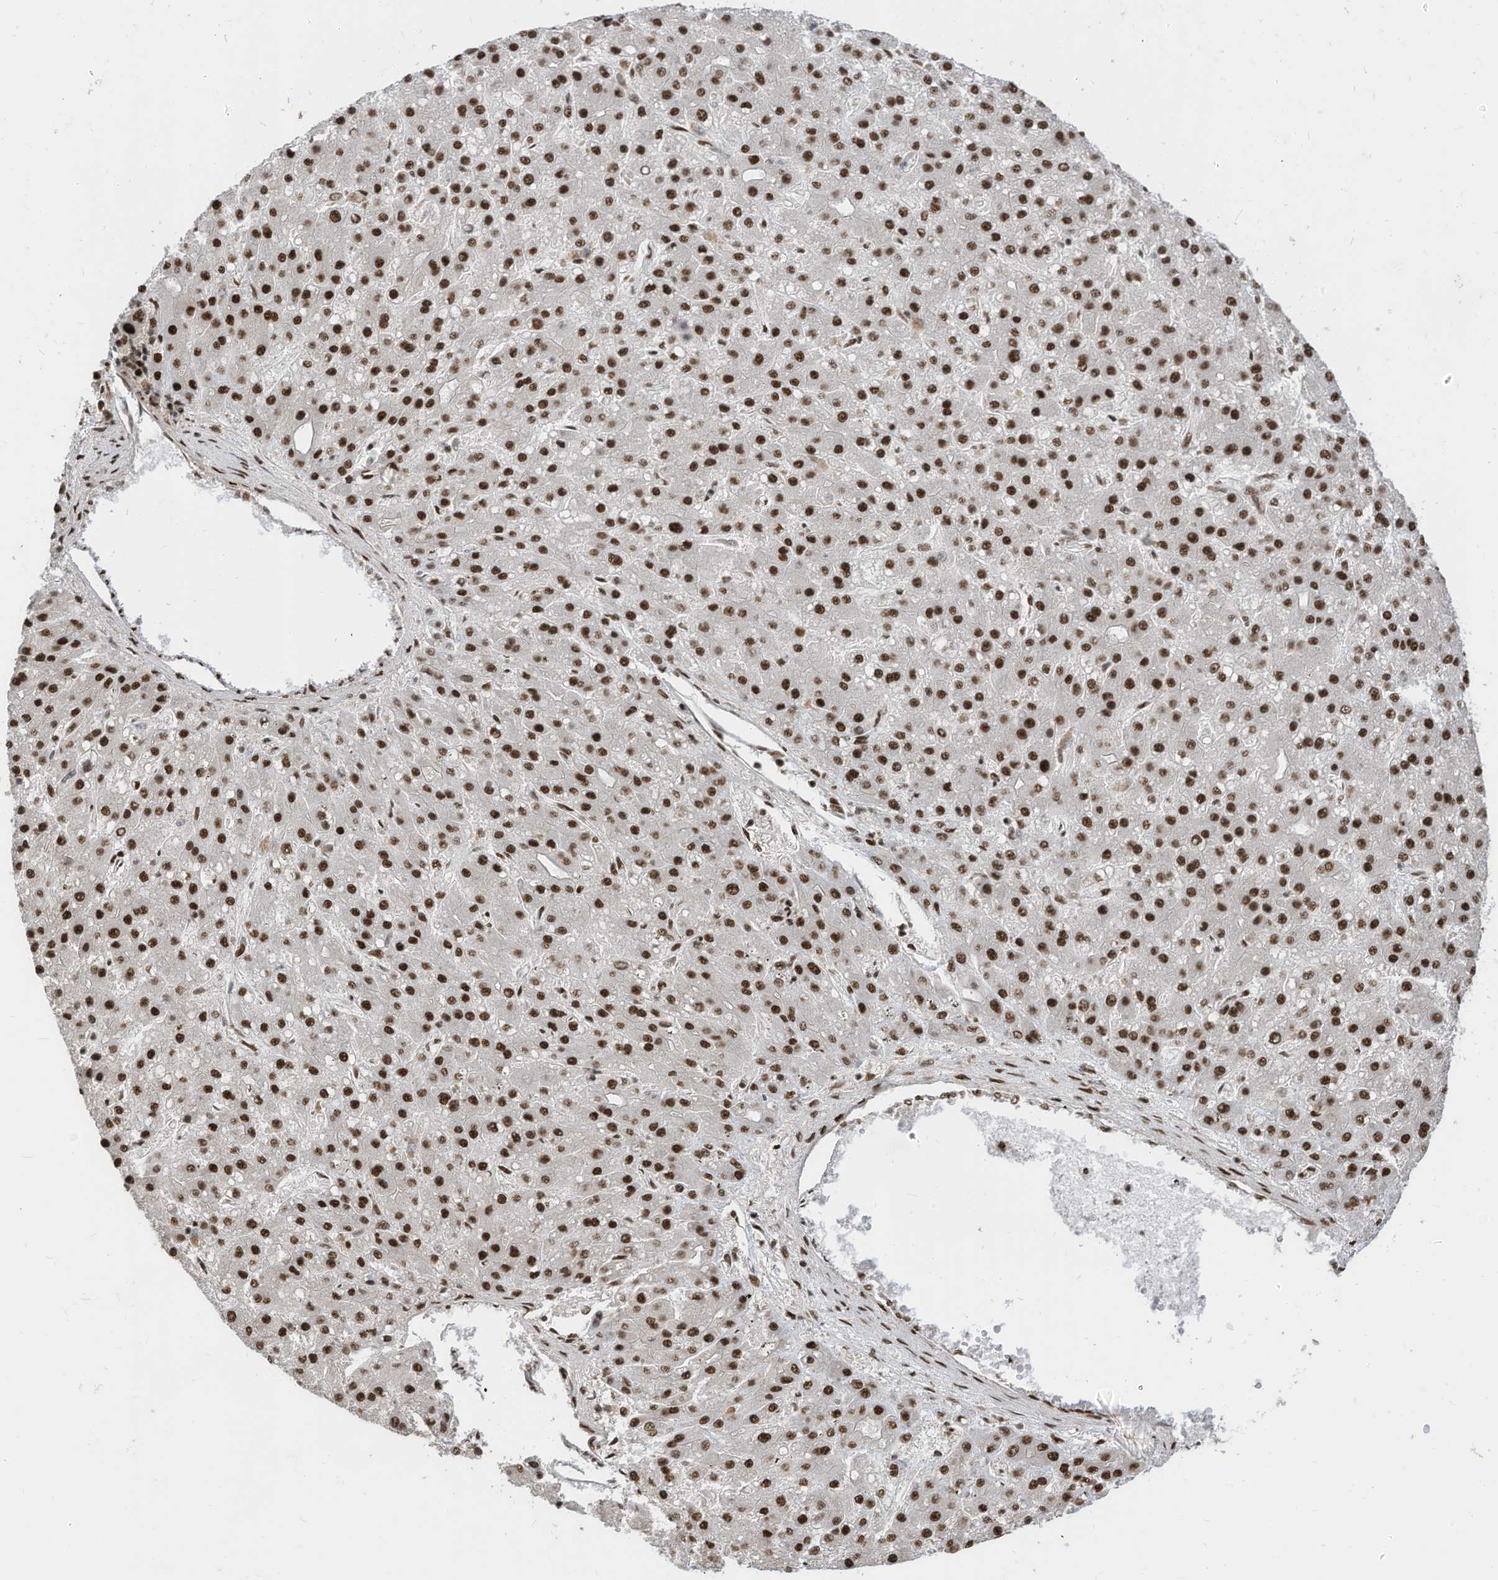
{"staining": {"intensity": "strong", "quantity": ">75%", "location": "nuclear"}, "tissue": "liver cancer", "cell_type": "Tumor cells", "image_type": "cancer", "snomed": [{"axis": "morphology", "description": "Carcinoma, Hepatocellular, NOS"}, {"axis": "topography", "description": "Liver"}], "caption": "Approximately >75% of tumor cells in human hepatocellular carcinoma (liver) display strong nuclear protein expression as visualized by brown immunohistochemical staining.", "gene": "SF3A3", "patient": {"sex": "male", "age": 67}}